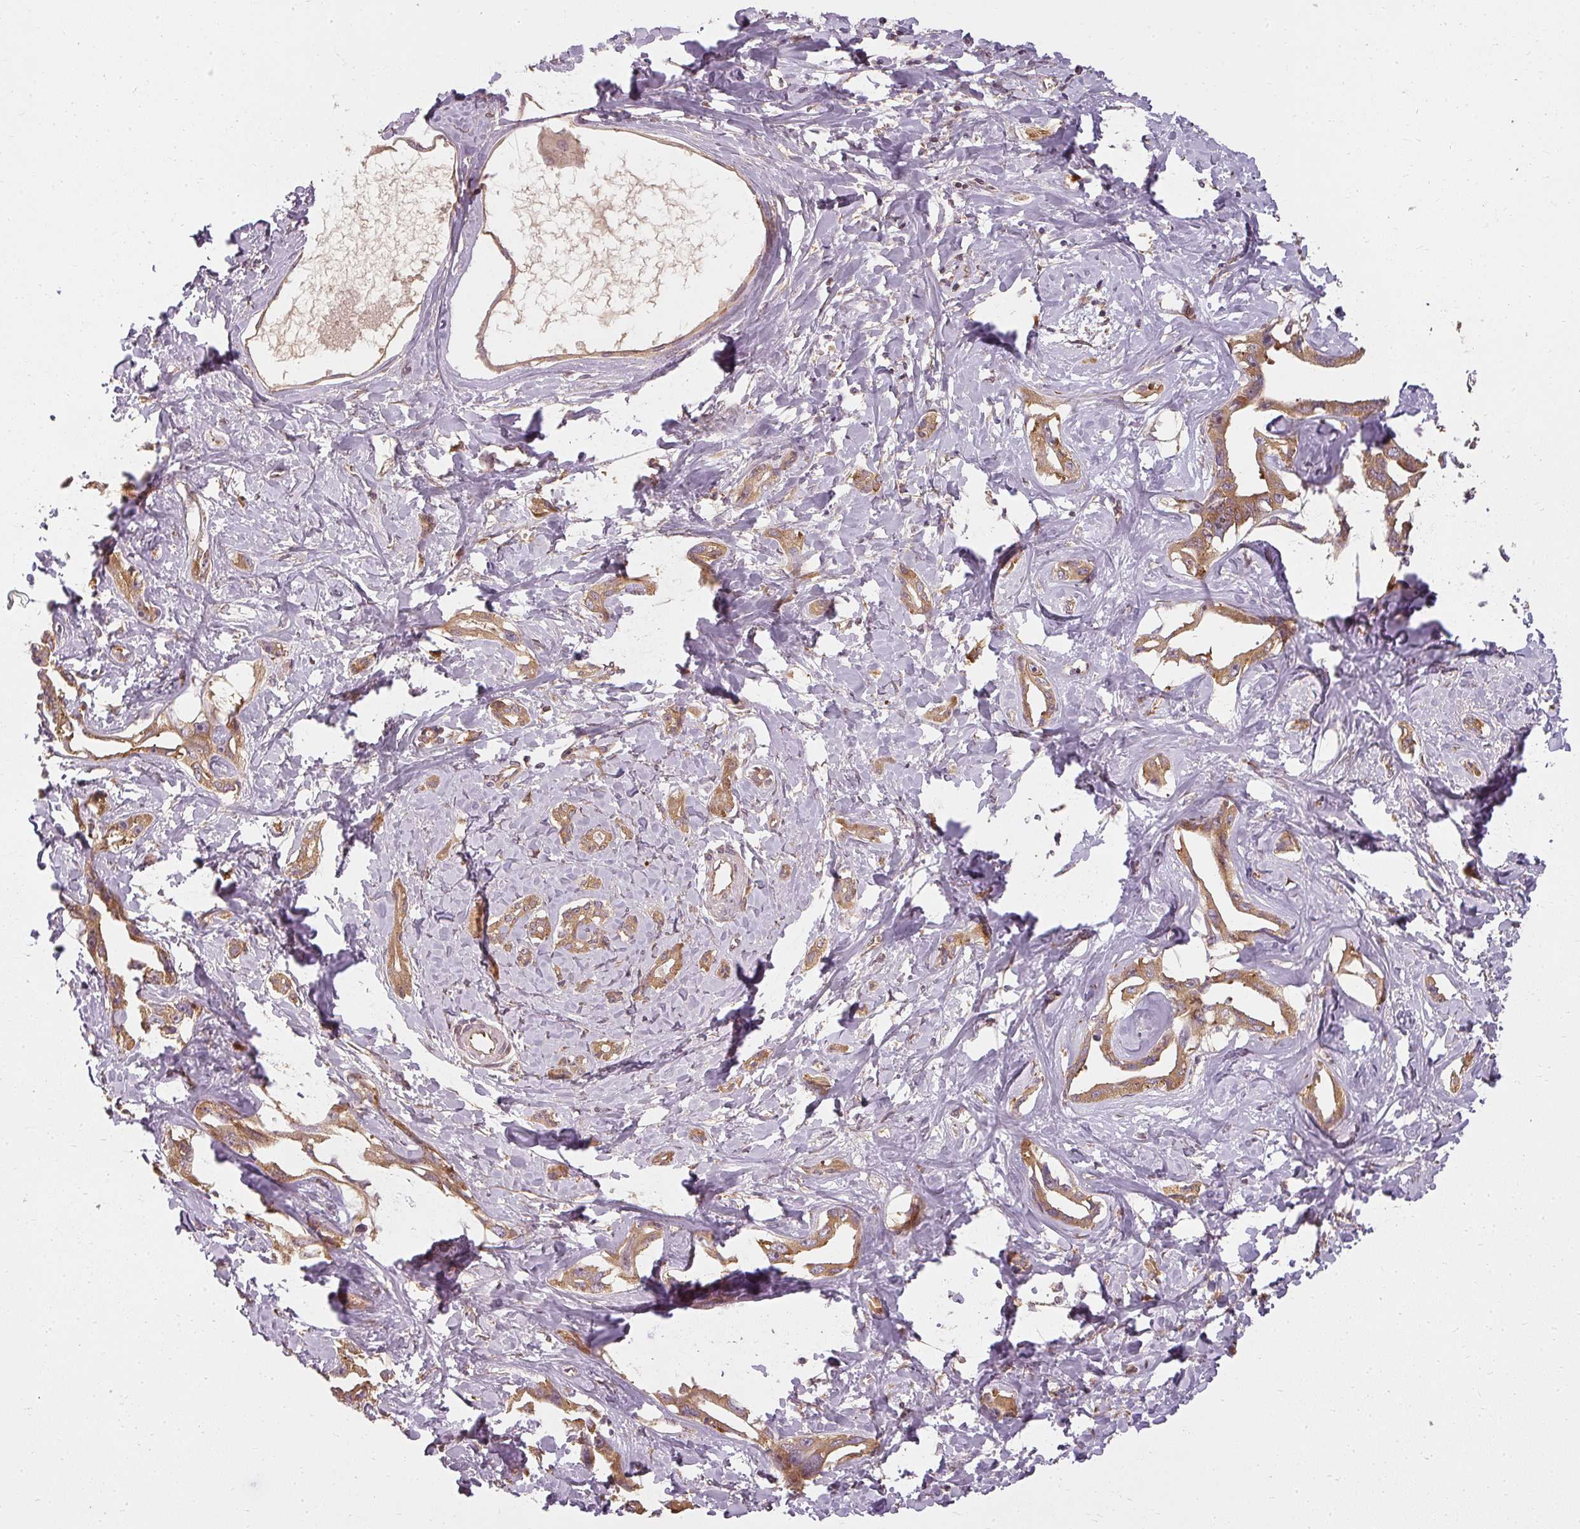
{"staining": {"intensity": "moderate", "quantity": ">75%", "location": "cytoplasmic/membranous"}, "tissue": "liver cancer", "cell_type": "Tumor cells", "image_type": "cancer", "snomed": [{"axis": "morphology", "description": "Cholangiocarcinoma"}, {"axis": "topography", "description": "Liver"}], "caption": "Protein analysis of liver cancer tissue demonstrates moderate cytoplasmic/membranous positivity in about >75% of tumor cells.", "gene": "RPL24", "patient": {"sex": "male", "age": 59}}